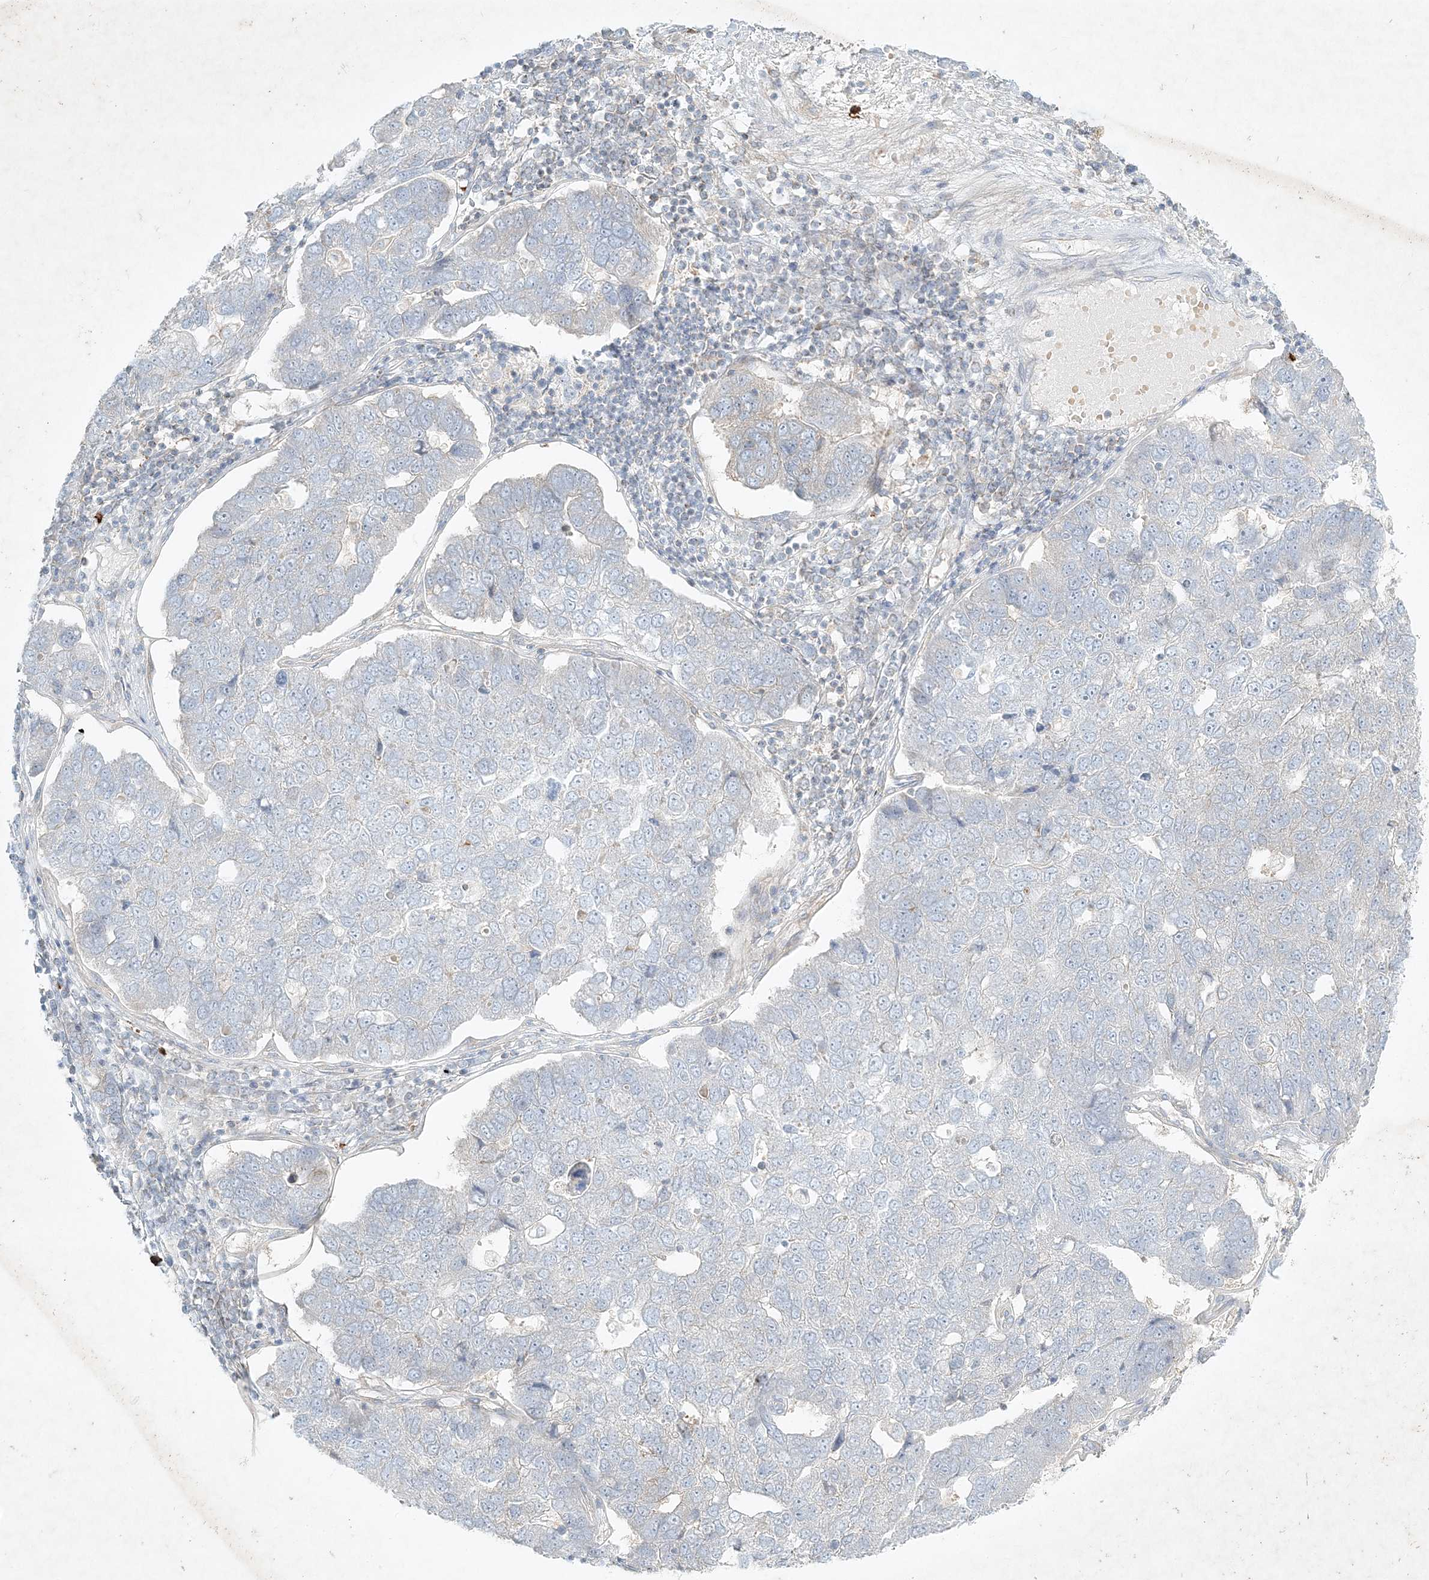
{"staining": {"intensity": "negative", "quantity": "none", "location": "none"}, "tissue": "pancreatic cancer", "cell_type": "Tumor cells", "image_type": "cancer", "snomed": [{"axis": "morphology", "description": "Adenocarcinoma, NOS"}, {"axis": "topography", "description": "Pancreas"}], "caption": "This is a photomicrograph of immunohistochemistry (IHC) staining of pancreatic cancer (adenocarcinoma), which shows no positivity in tumor cells.", "gene": "STK11IP", "patient": {"sex": "female", "age": 61}}